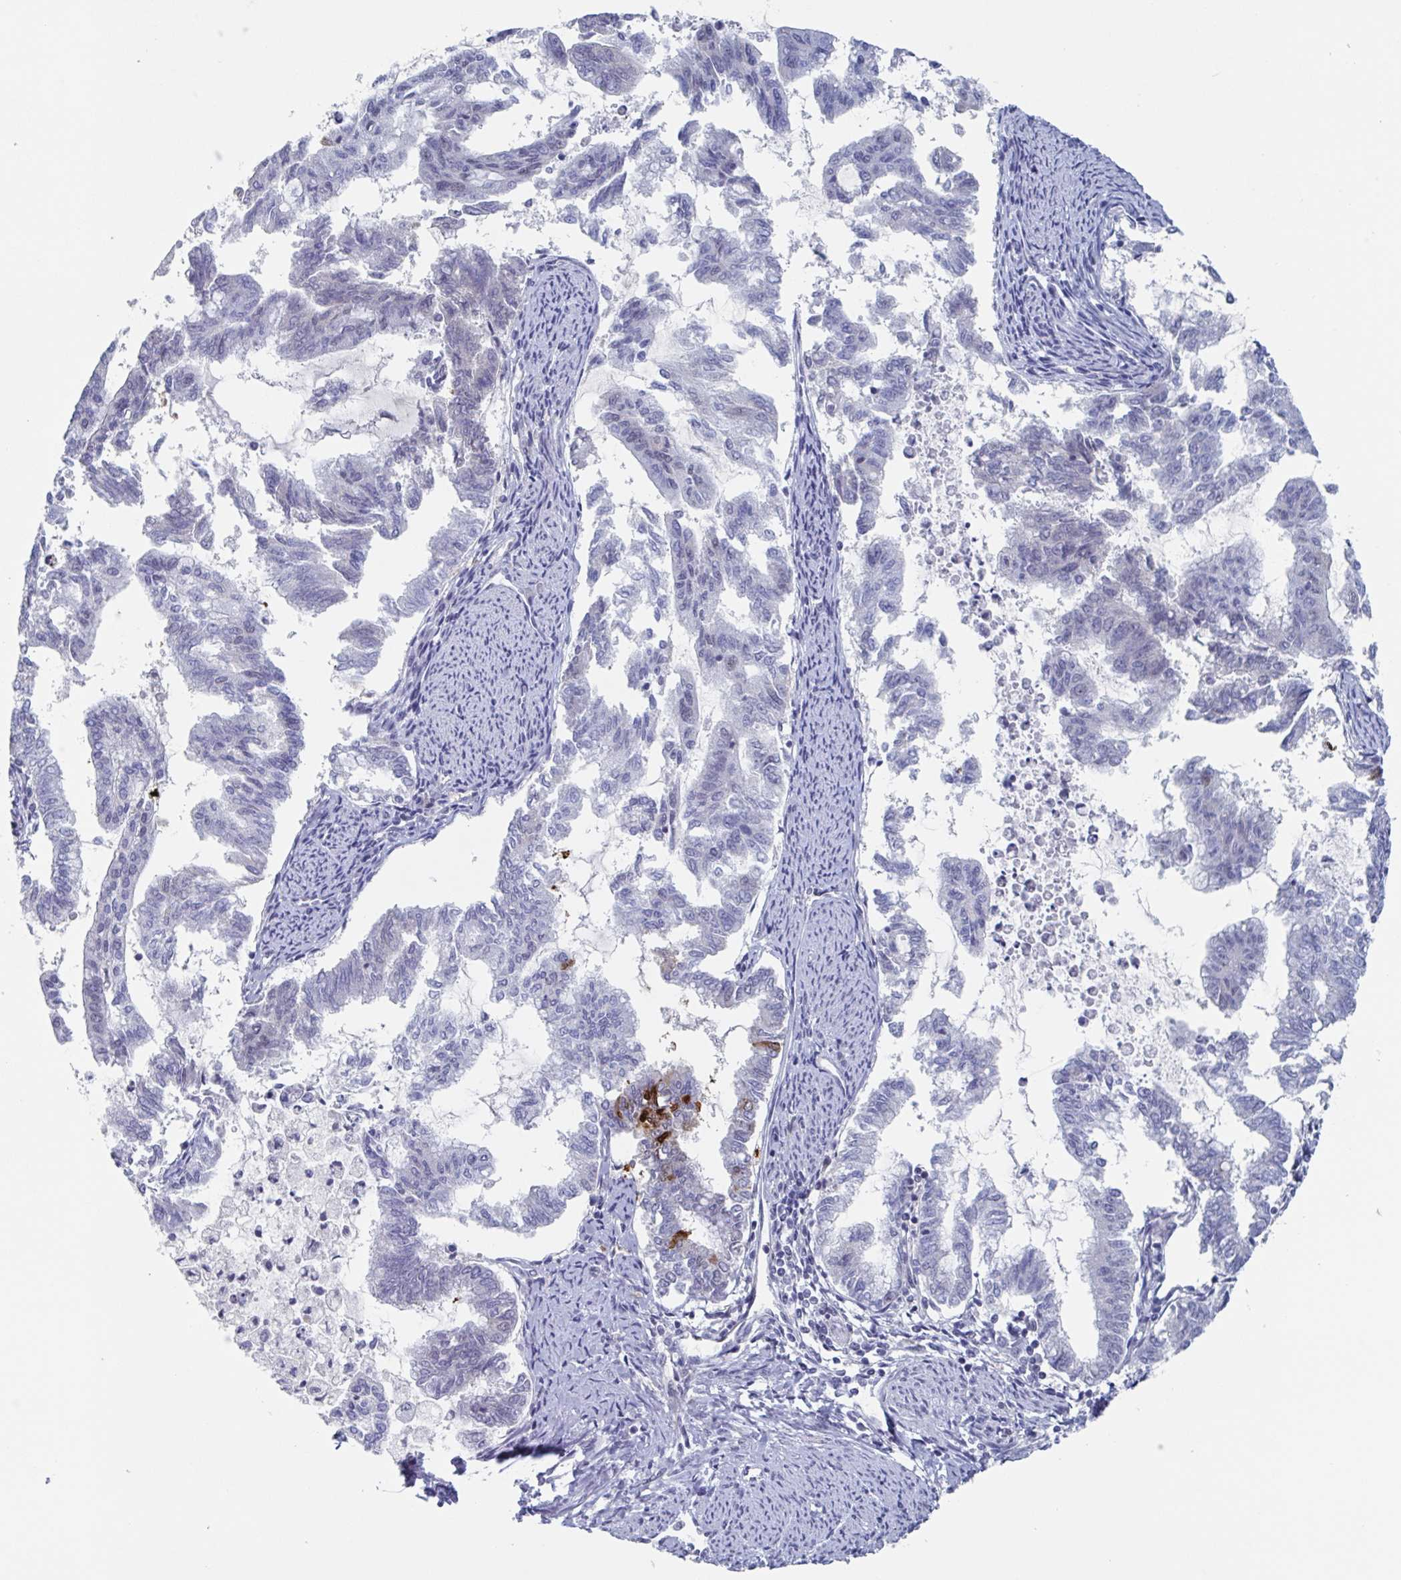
{"staining": {"intensity": "strong", "quantity": "<25%", "location": "cytoplasmic/membranous,nuclear"}, "tissue": "endometrial cancer", "cell_type": "Tumor cells", "image_type": "cancer", "snomed": [{"axis": "morphology", "description": "Adenocarcinoma, NOS"}, {"axis": "topography", "description": "Endometrium"}], "caption": "The histopathology image reveals a brown stain indicating the presence of a protein in the cytoplasmic/membranous and nuclear of tumor cells in endometrial cancer.", "gene": "KDM4D", "patient": {"sex": "female", "age": 79}}